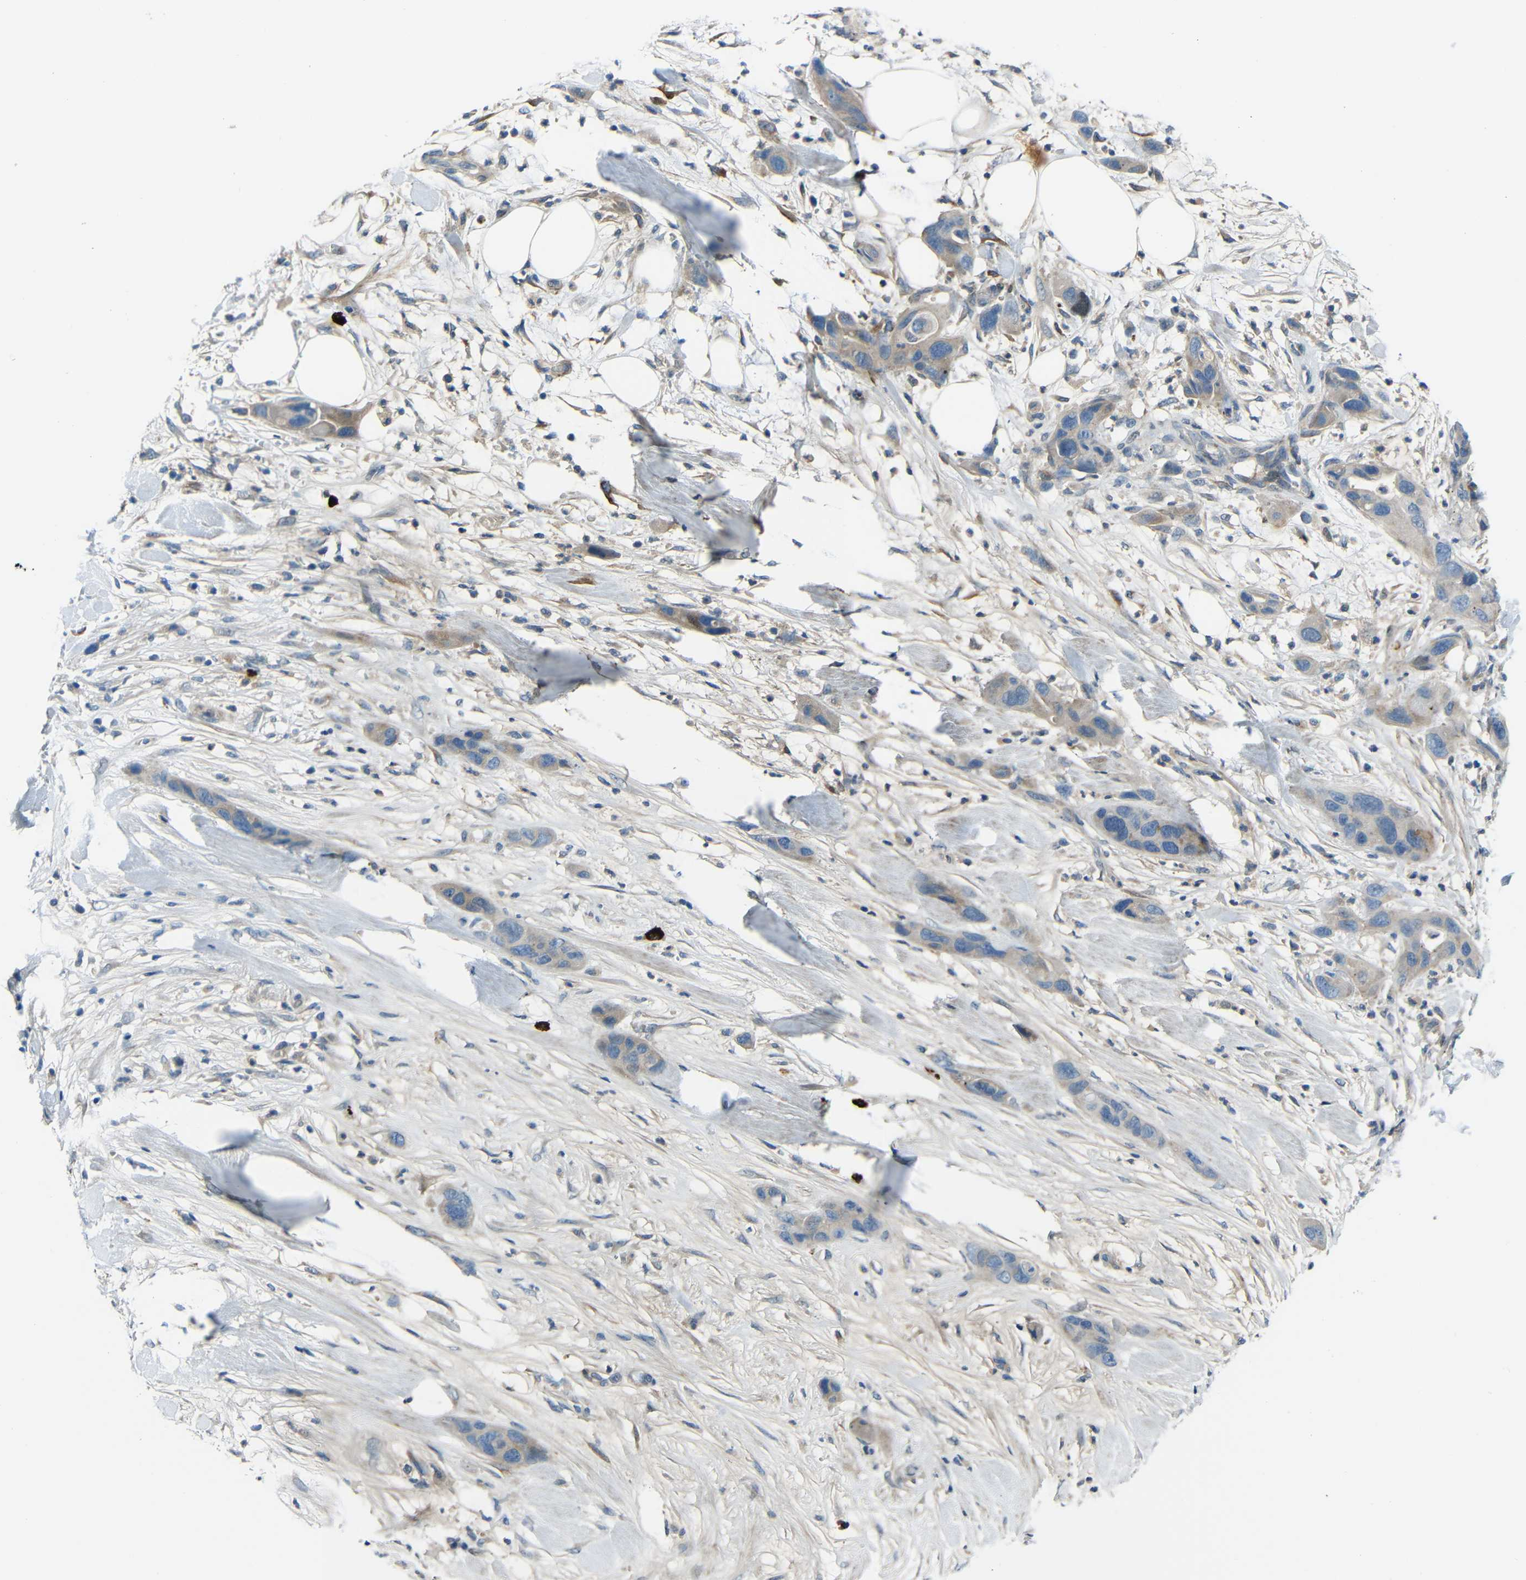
{"staining": {"intensity": "weak", "quantity": "25%-75%", "location": "cytoplasmic/membranous"}, "tissue": "pancreatic cancer", "cell_type": "Tumor cells", "image_type": "cancer", "snomed": [{"axis": "morphology", "description": "Adenocarcinoma, NOS"}, {"axis": "topography", "description": "Pancreas"}], "caption": "Brown immunohistochemical staining in pancreatic cancer (adenocarcinoma) shows weak cytoplasmic/membranous staining in approximately 25%-75% of tumor cells.", "gene": "DCLK1", "patient": {"sex": "female", "age": 71}}